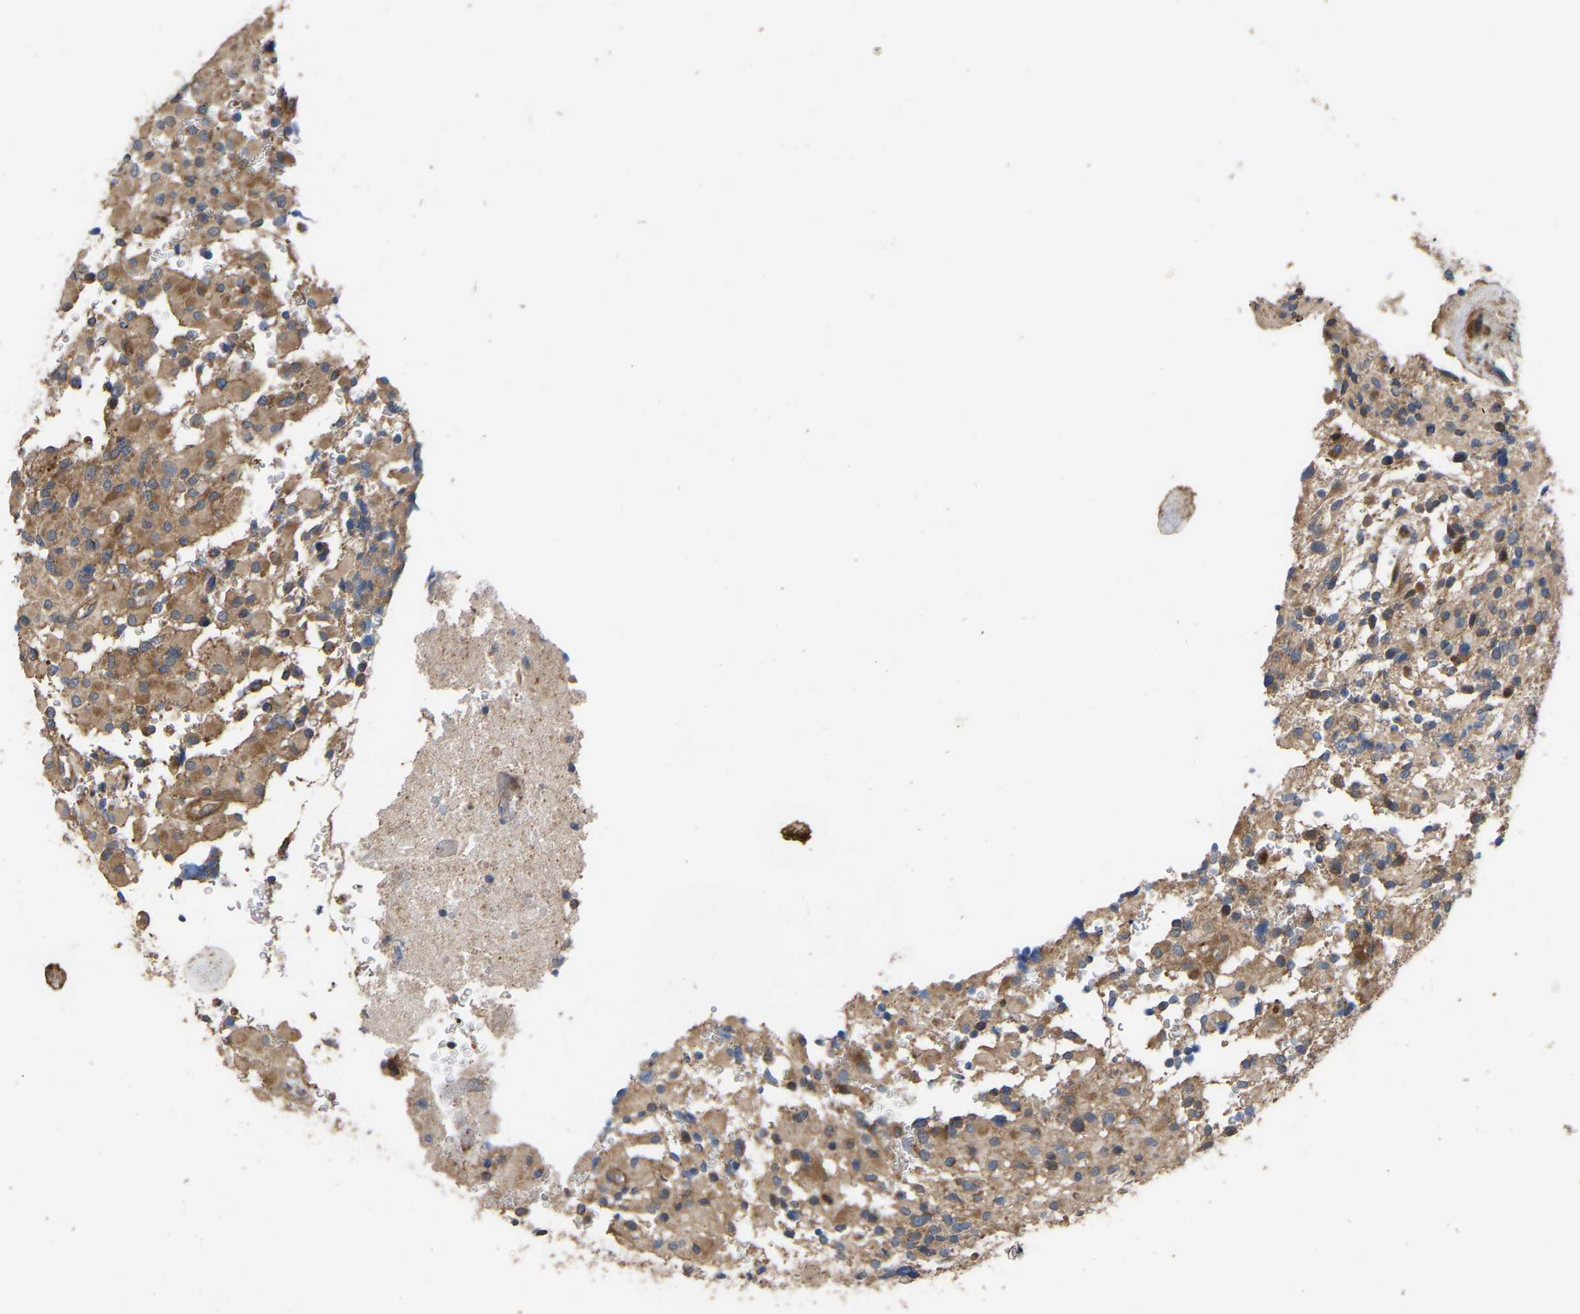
{"staining": {"intensity": "moderate", "quantity": ">75%", "location": "cytoplasmic/membranous"}, "tissue": "glioma", "cell_type": "Tumor cells", "image_type": "cancer", "snomed": [{"axis": "morphology", "description": "Glioma, malignant, High grade"}, {"axis": "topography", "description": "Brain"}], "caption": "Immunohistochemistry image of neoplastic tissue: human glioma stained using IHC displays medium levels of moderate protein expression localized specifically in the cytoplasmic/membranous of tumor cells, appearing as a cytoplasmic/membranous brown color.", "gene": "STAU1", "patient": {"sex": "male", "age": 71}}